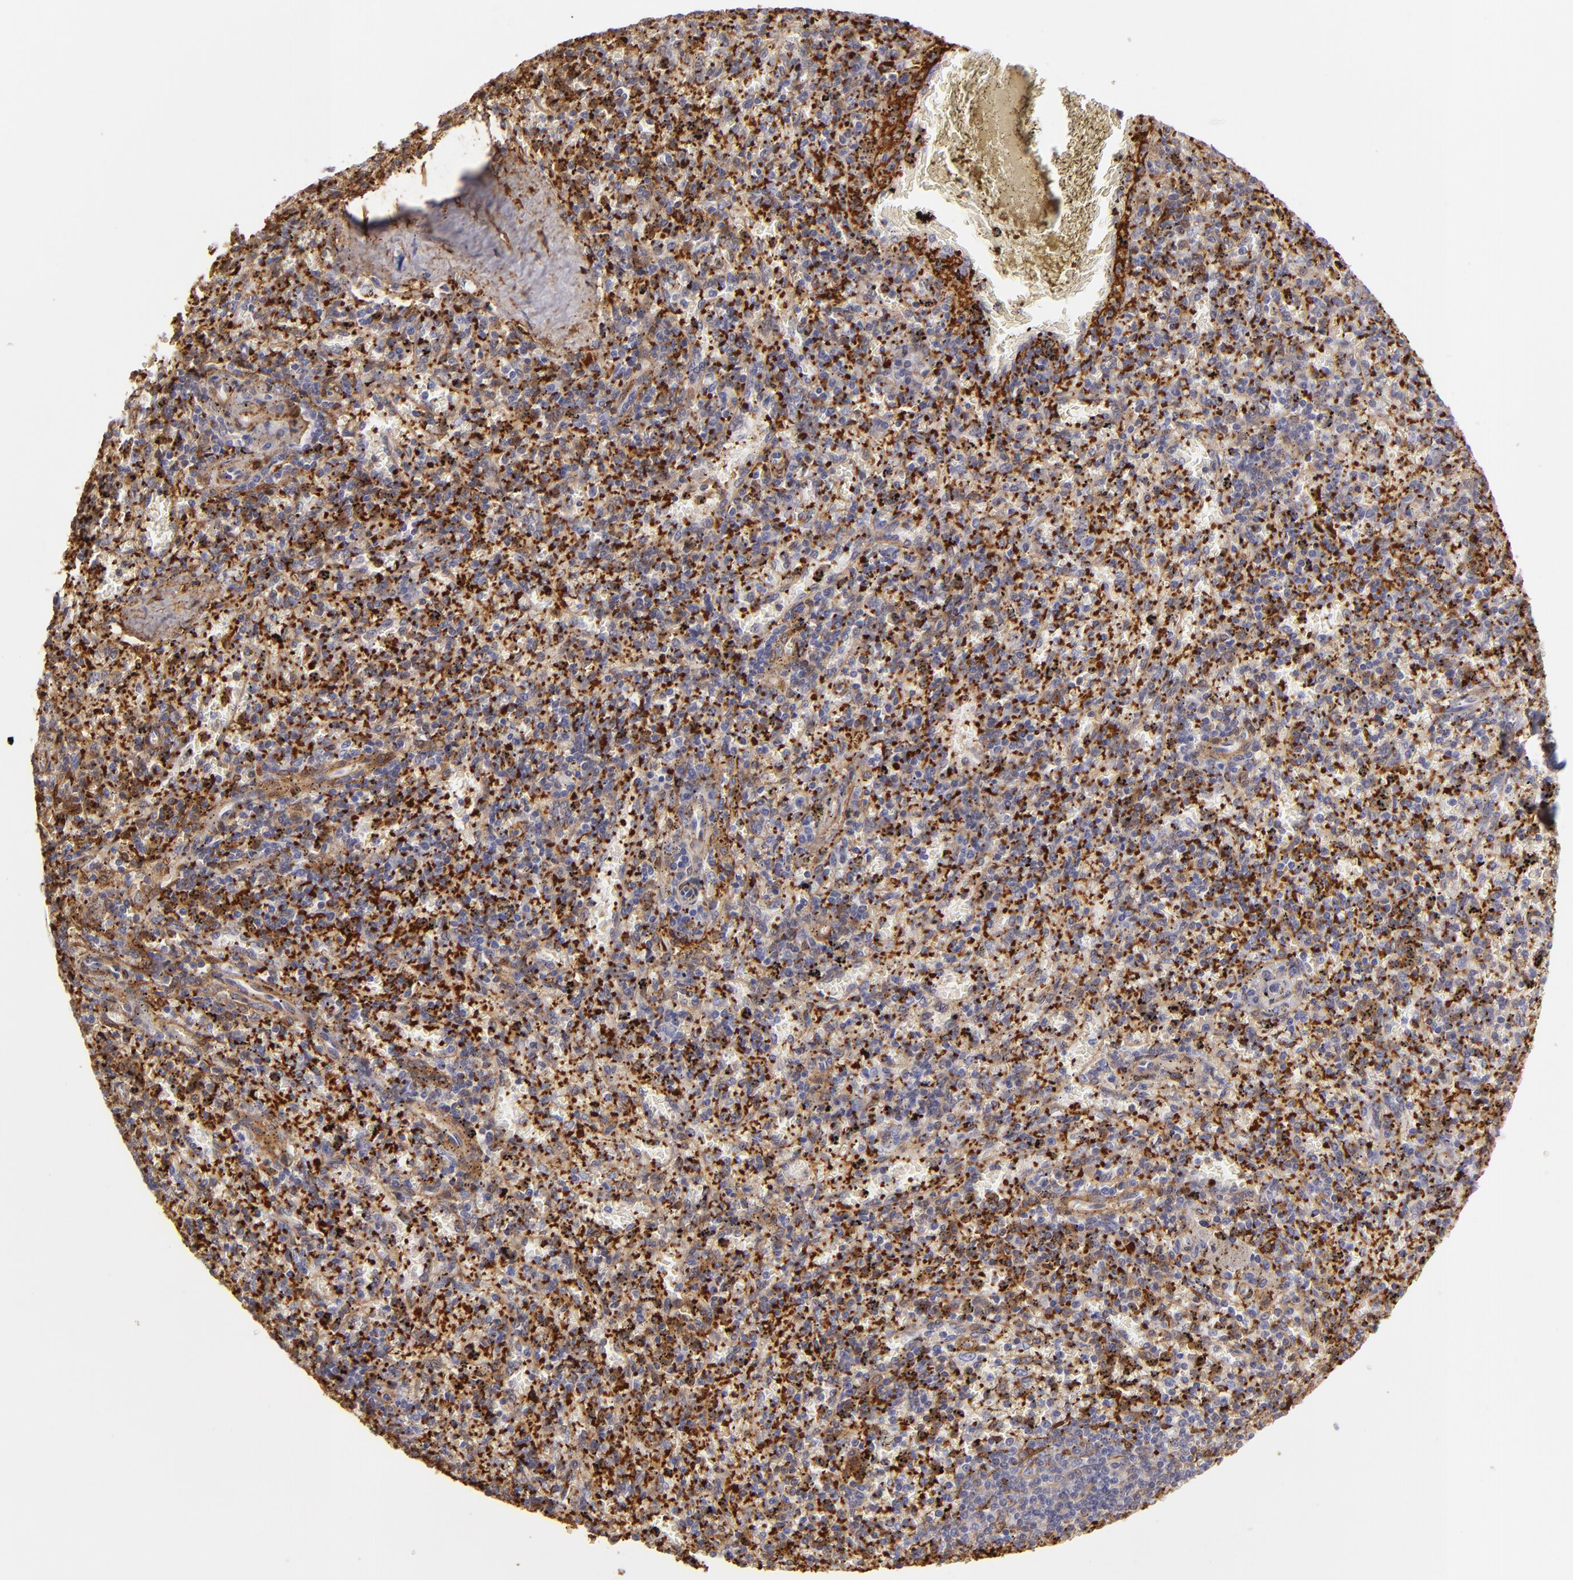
{"staining": {"intensity": "strong", "quantity": "<25%", "location": "cytoplasmic/membranous"}, "tissue": "spleen", "cell_type": "Cells in red pulp", "image_type": "normal", "snomed": [{"axis": "morphology", "description": "Normal tissue, NOS"}, {"axis": "topography", "description": "Spleen"}], "caption": "The immunohistochemical stain highlights strong cytoplasmic/membranous staining in cells in red pulp of unremarkable spleen. (DAB (3,3'-diaminobenzidine) IHC, brown staining for protein, blue staining for nuclei).", "gene": "VCL", "patient": {"sex": "female", "age": 43}}